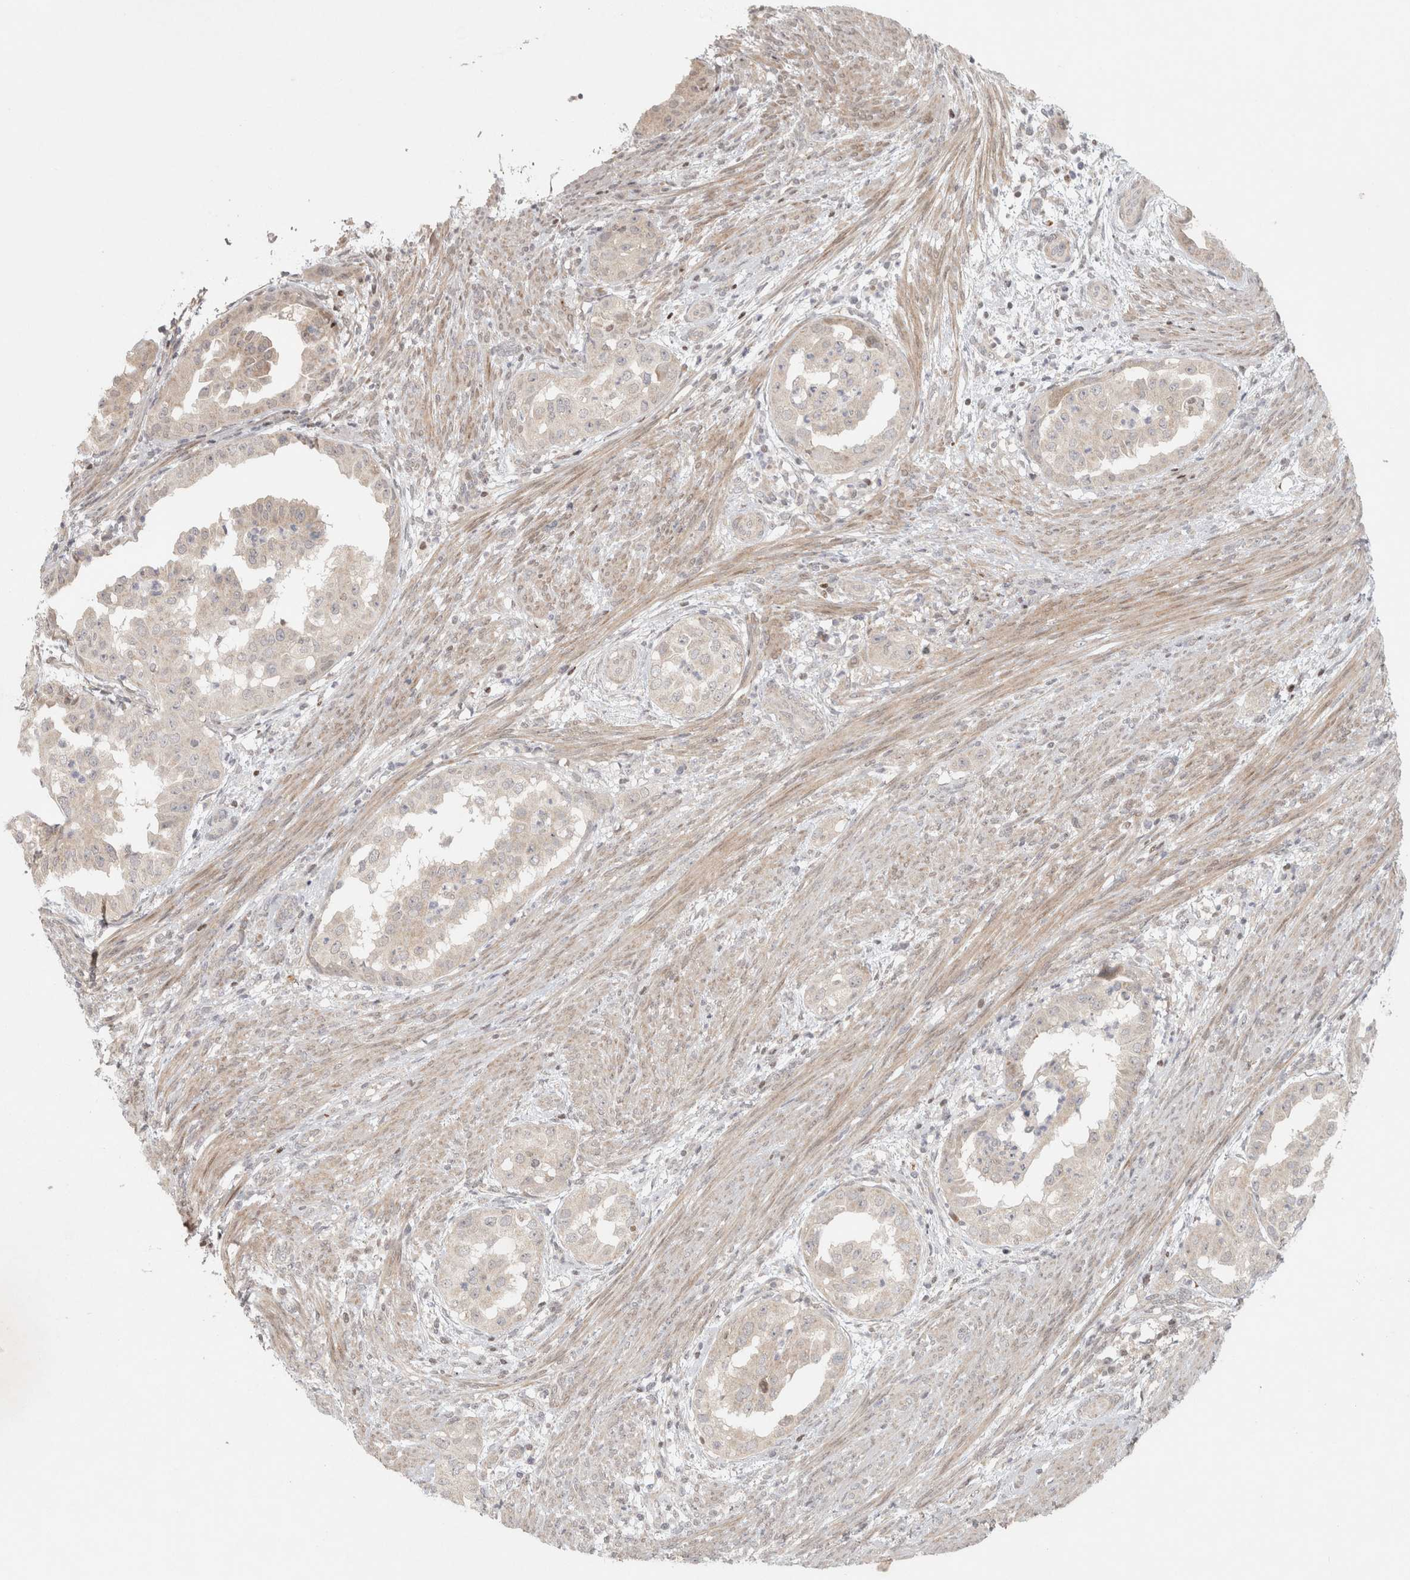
{"staining": {"intensity": "negative", "quantity": "none", "location": "none"}, "tissue": "endometrial cancer", "cell_type": "Tumor cells", "image_type": "cancer", "snomed": [{"axis": "morphology", "description": "Adenocarcinoma, NOS"}, {"axis": "topography", "description": "Endometrium"}], "caption": "Immunohistochemistry micrograph of adenocarcinoma (endometrial) stained for a protein (brown), which displays no positivity in tumor cells.", "gene": "KDM8", "patient": {"sex": "female", "age": 85}}